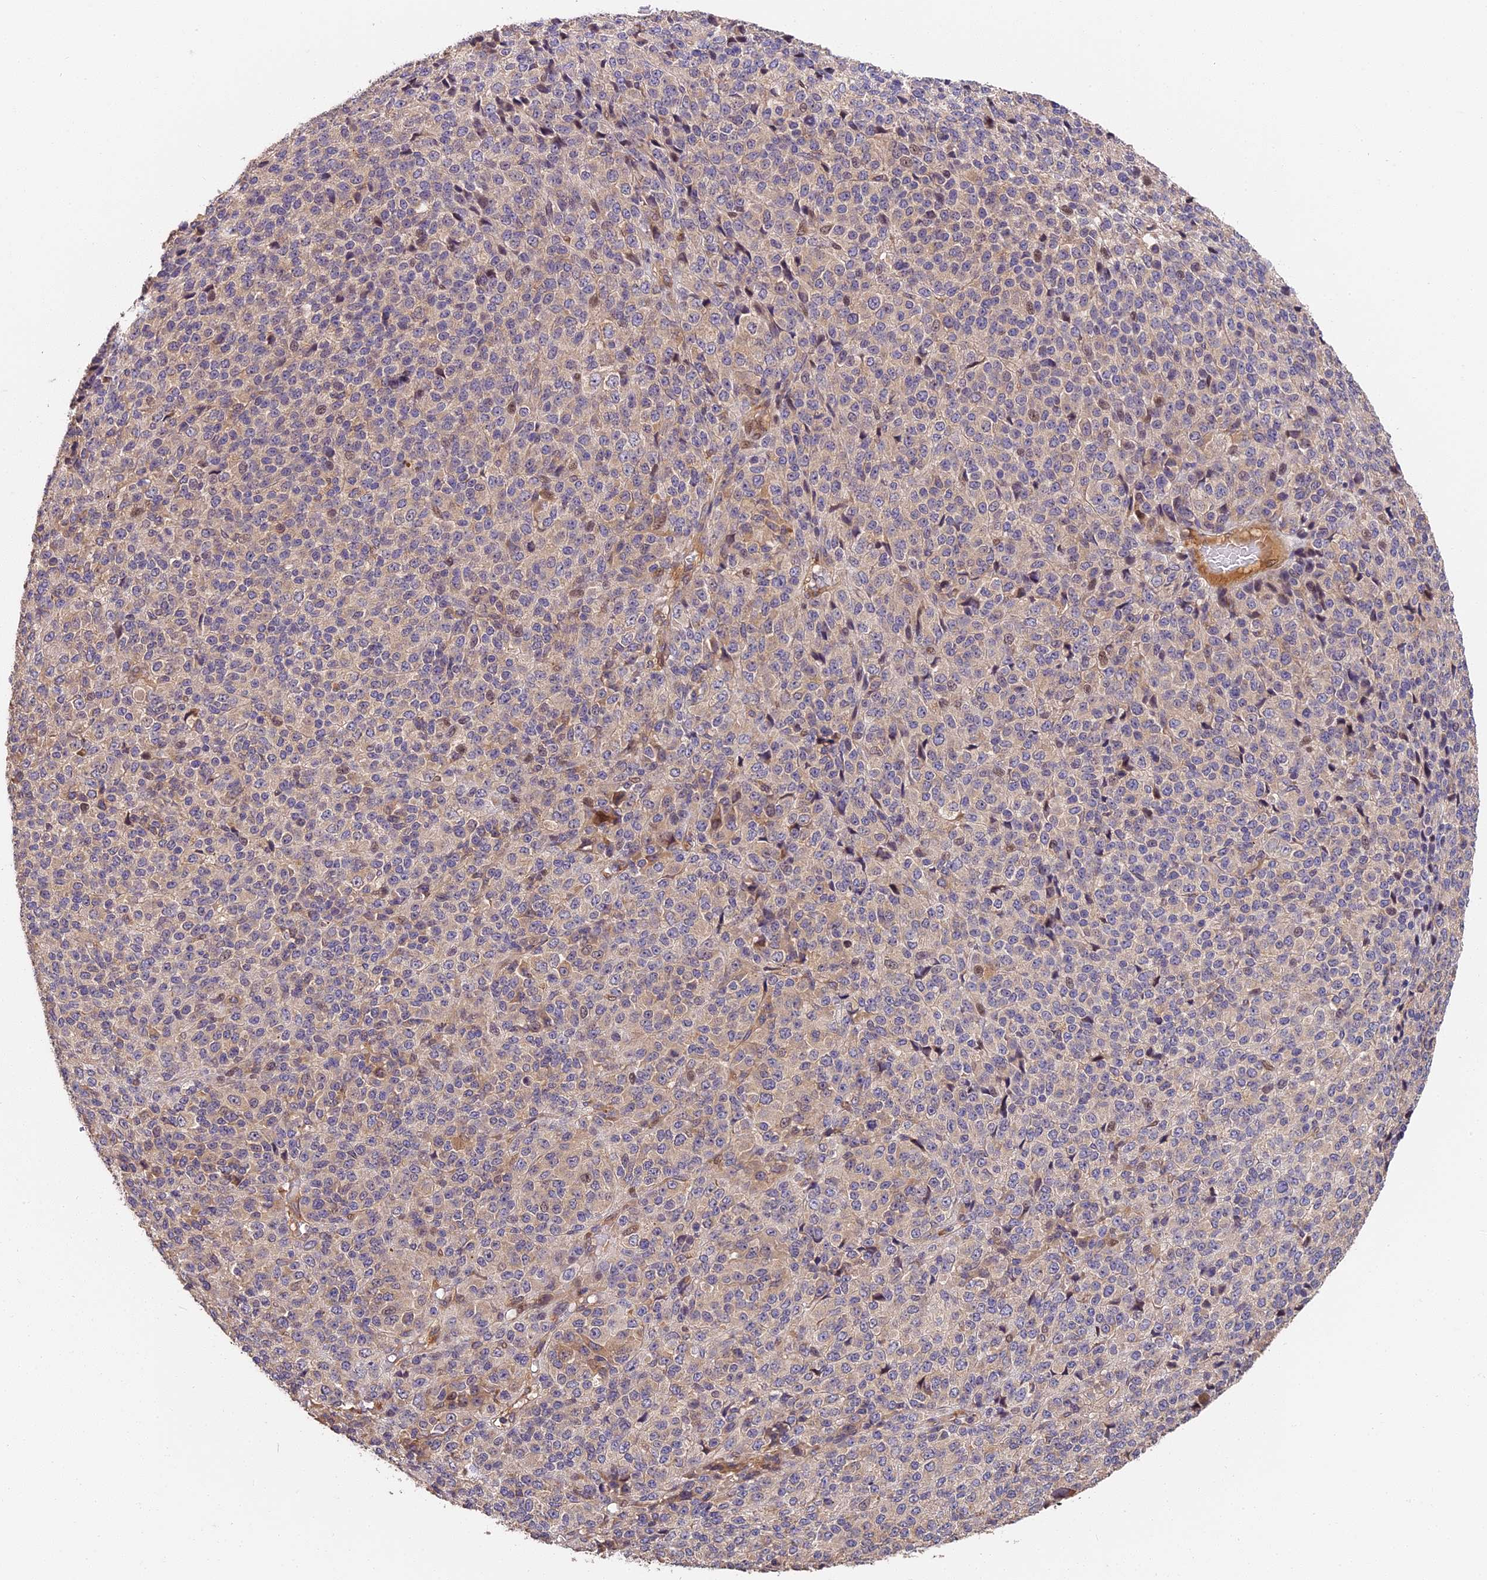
{"staining": {"intensity": "negative", "quantity": "none", "location": "none"}, "tissue": "melanoma", "cell_type": "Tumor cells", "image_type": "cancer", "snomed": [{"axis": "morphology", "description": "Malignant melanoma, Metastatic site"}, {"axis": "topography", "description": "Brain"}], "caption": "Image shows no significant protein expression in tumor cells of melanoma.", "gene": "ARHGAP17", "patient": {"sex": "female", "age": 56}}